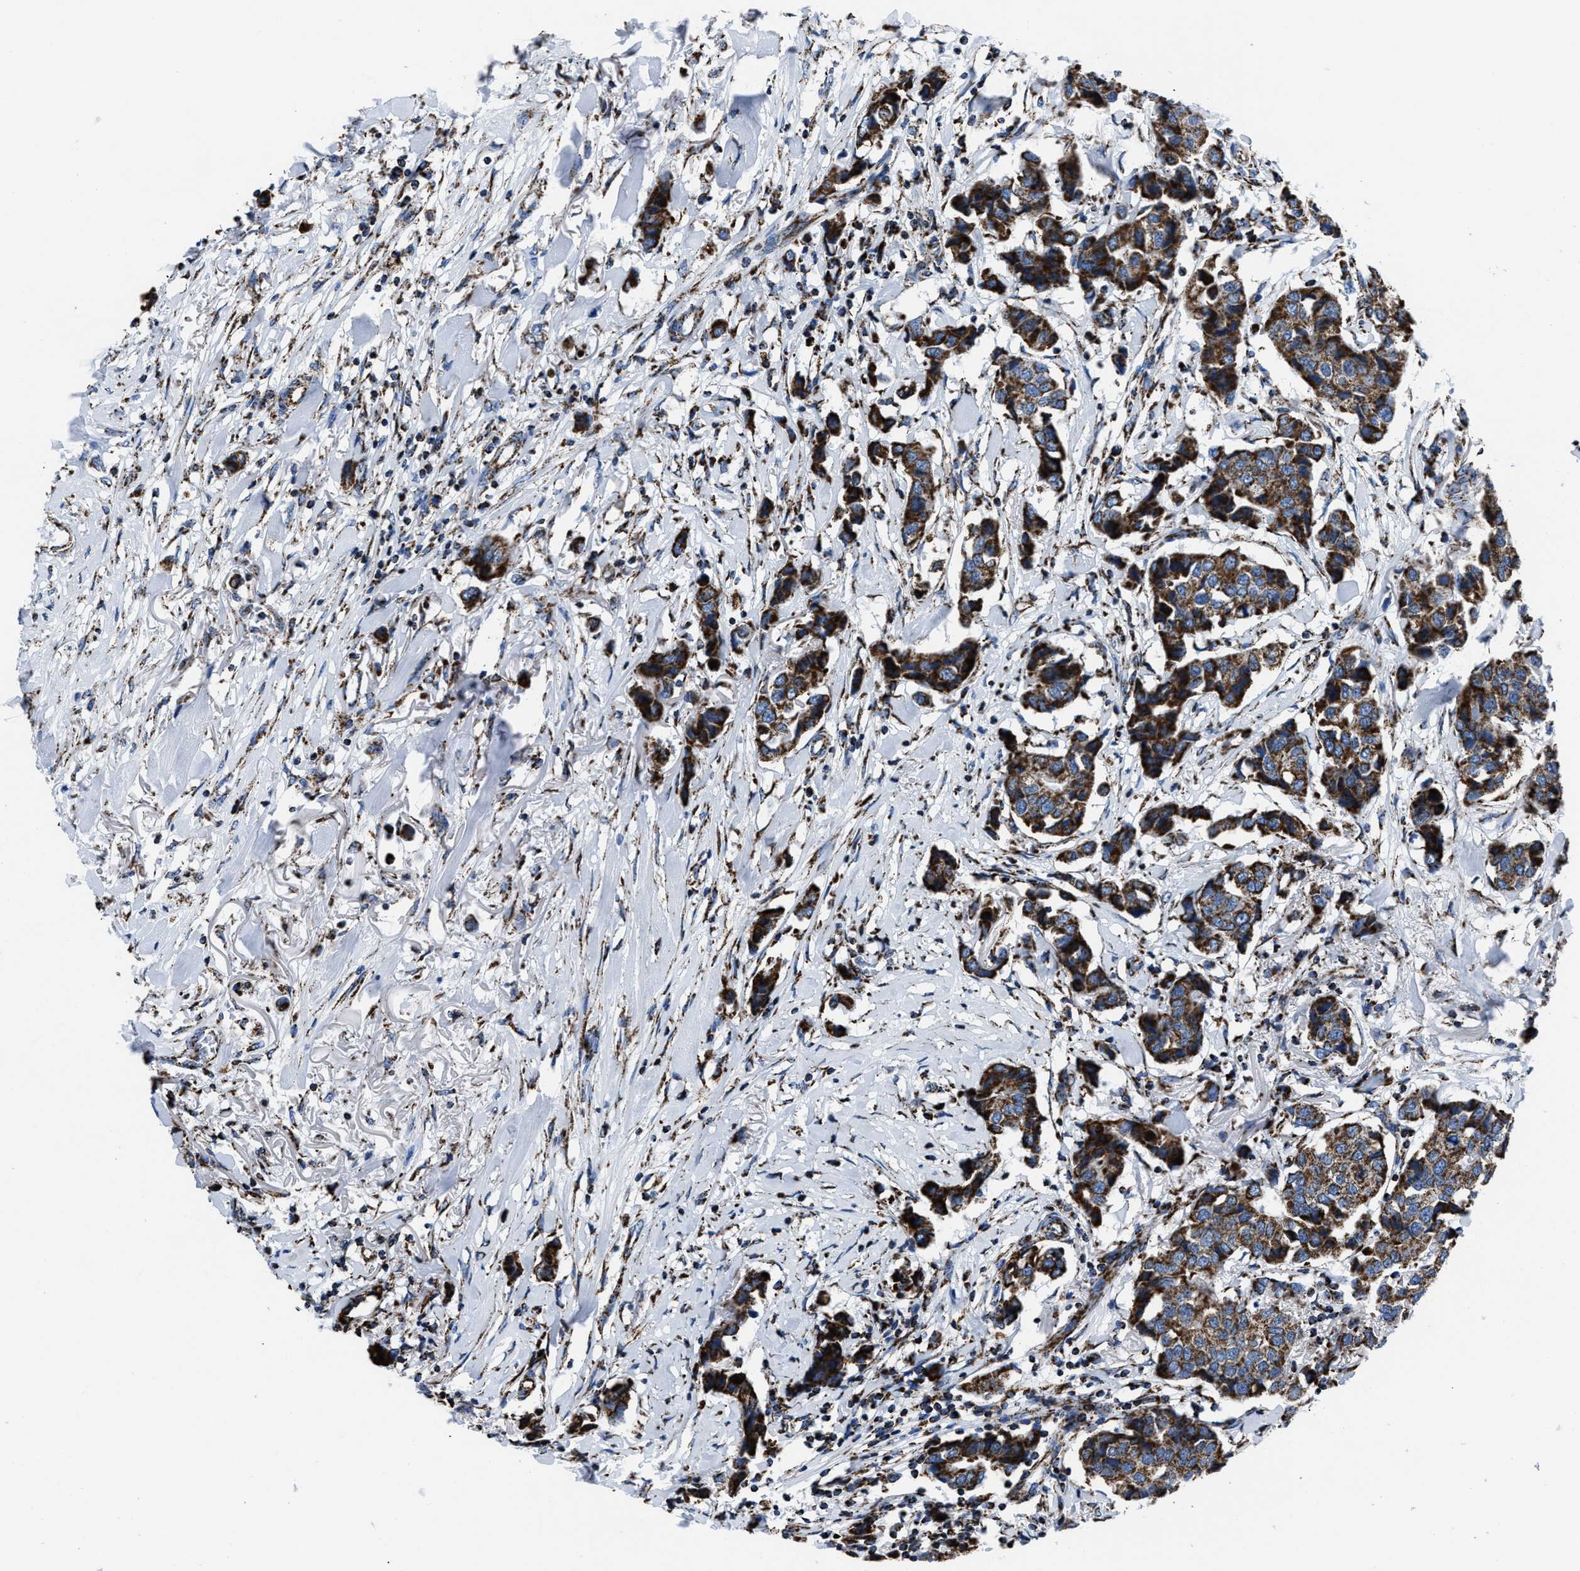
{"staining": {"intensity": "strong", "quantity": ">75%", "location": "cytoplasmic/membranous"}, "tissue": "breast cancer", "cell_type": "Tumor cells", "image_type": "cancer", "snomed": [{"axis": "morphology", "description": "Duct carcinoma"}, {"axis": "topography", "description": "Breast"}], "caption": "Human breast invasive ductal carcinoma stained with a protein marker reveals strong staining in tumor cells.", "gene": "NSD3", "patient": {"sex": "female", "age": 80}}